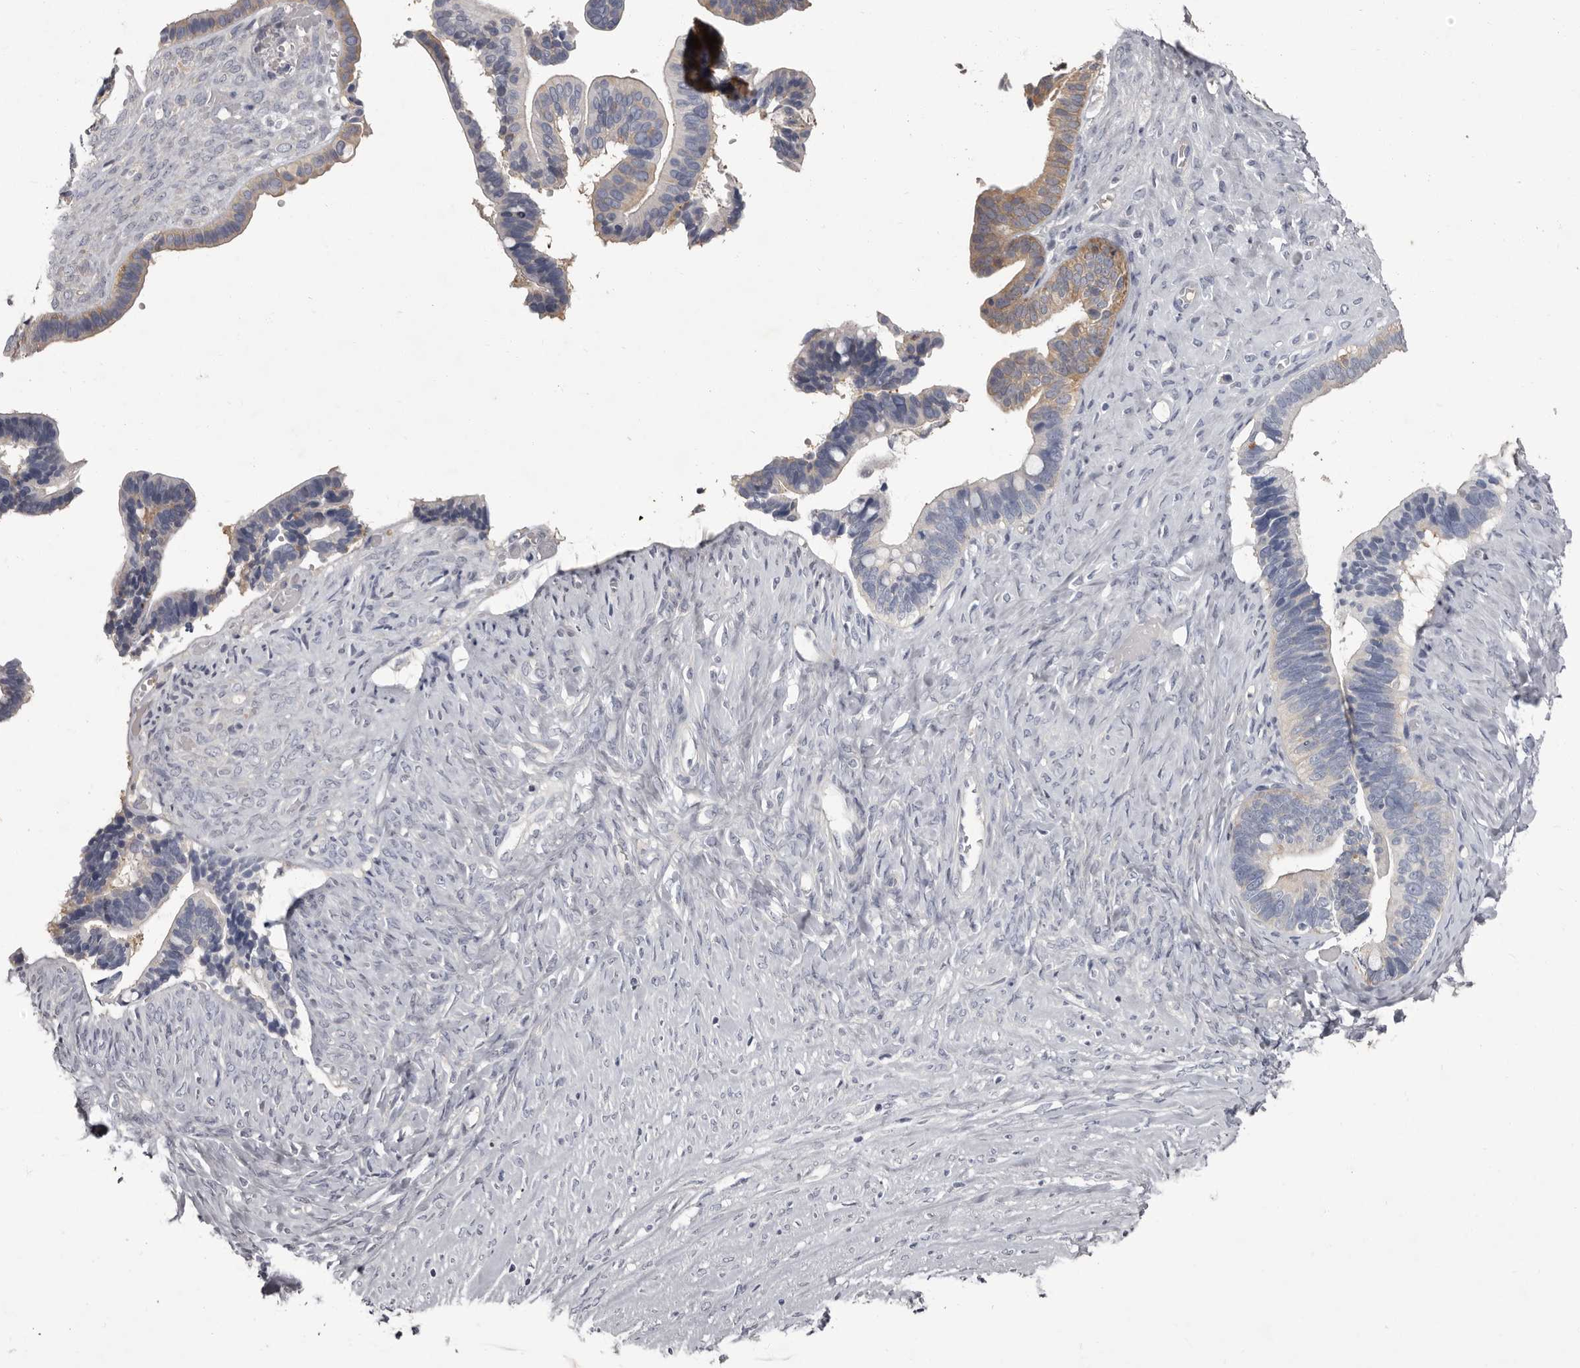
{"staining": {"intensity": "weak", "quantity": "<25%", "location": "cytoplasmic/membranous"}, "tissue": "ovarian cancer", "cell_type": "Tumor cells", "image_type": "cancer", "snomed": [{"axis": "morphology", "description": "Cystadenocarcinoma, serous, NOS"}, {"axis": "topography", "description": "Ovary"}], "caption": "A high-resolution image shows immunohistochemistry (IHC) staining of ovarian cancer (serous cystadenocarcinoma), which exhibits no significant staining in tumor cells.", "gene": "APEH", "patient": {"sex": "female", "age": 56}}